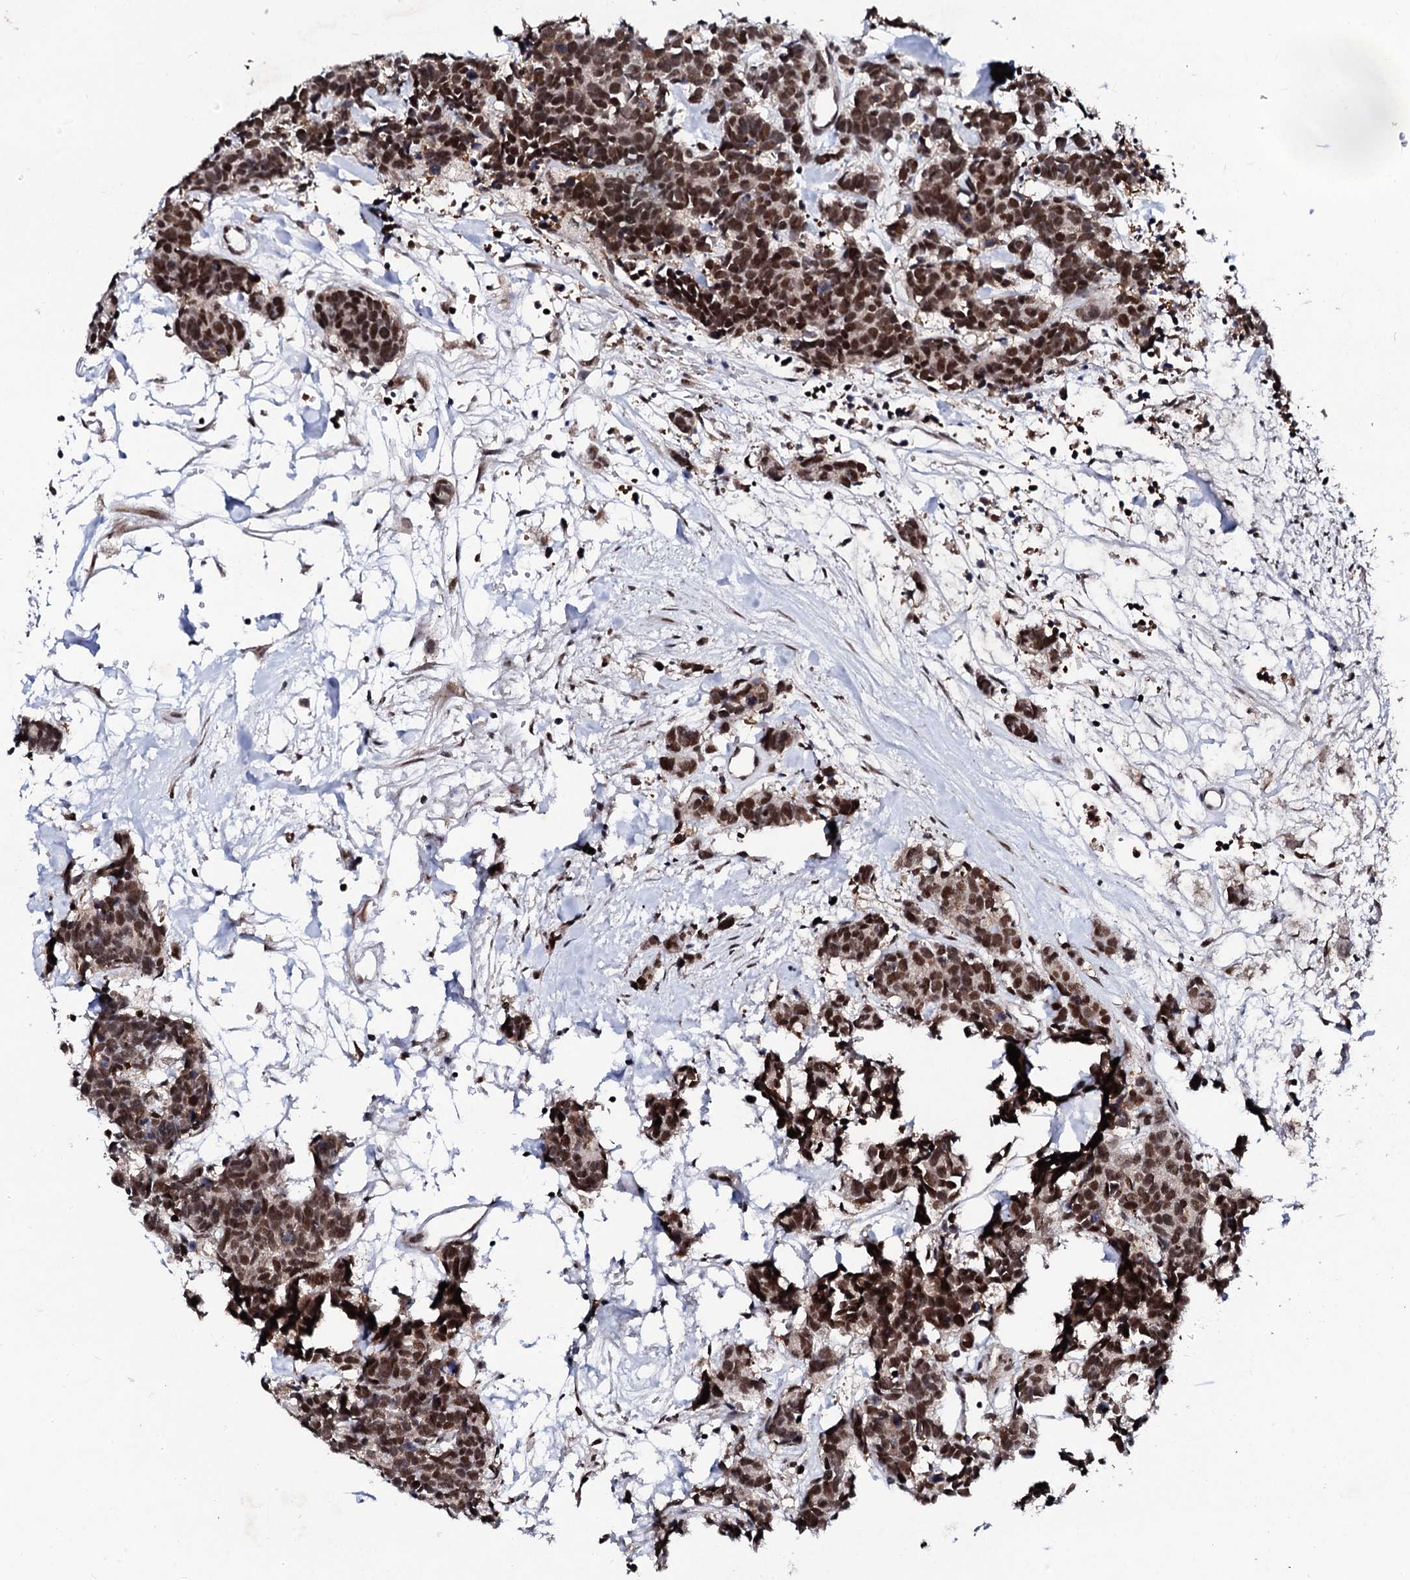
{"staining": {"intensity": "strong", "quantity": ">75%", "location": "nuclear"}, "tissue": "carcinoid", "cell_type": "Tumor cells", "image_type": "cancer", "snomed": [{"axis": "morphology", "description": "Carcinoma, NOS"}, {"axis": "morphology", "description": "Carcinoid, malignant, NOS"}, {"axis": "topography", "description": "Urinary bladder"}], "caption": "Carcinoid stained with immunohistochemistry (IHC) exhibits strong nuclear positivity in about >75% of tumor cells.", "gene": "CSTF3", "patient": {"sex": "male", "age": 57}}